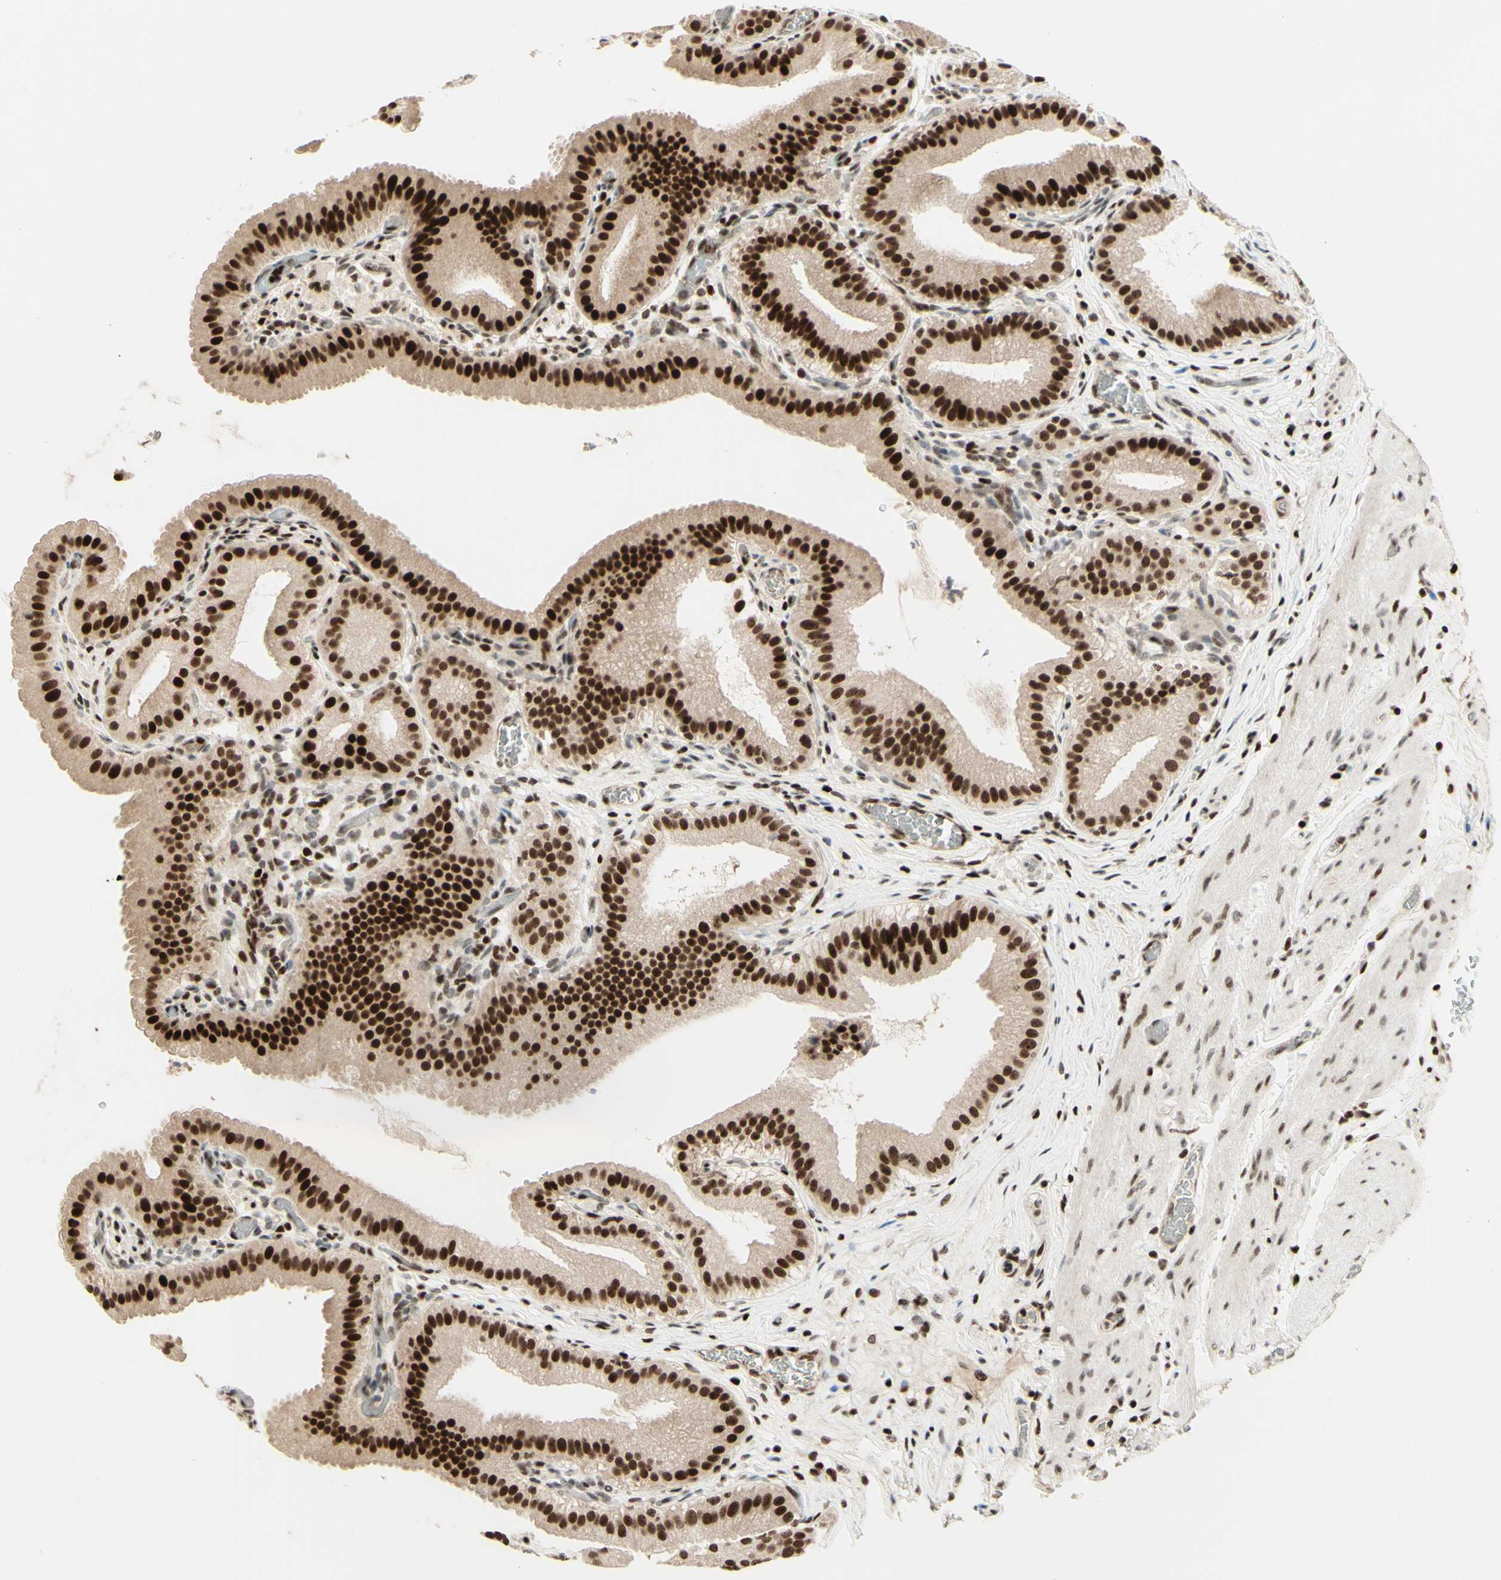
{"staining": {"intensity": "strong", "quantity": ">75%", "location": "cytoplasmic/membranous,nuclear"}, "tissue": "gallbladder", "cell_type": "Glandular cells", "image_type": "normal", "snomed": [{"axis": "morphology", "description": "Normal tissue, NOS"}, {"axis": "topography", "description": "Gallbladder"}], "caption": "An image of gallbladder stained for a protein displays strong cytoplasmic/membranous,nuclear brown staining in glandular cells. (DAB = brown stain, brightfield microscopy at high magnification).", "gene": "CDKL5", "patient": {"sex": "male", "age": 54}}